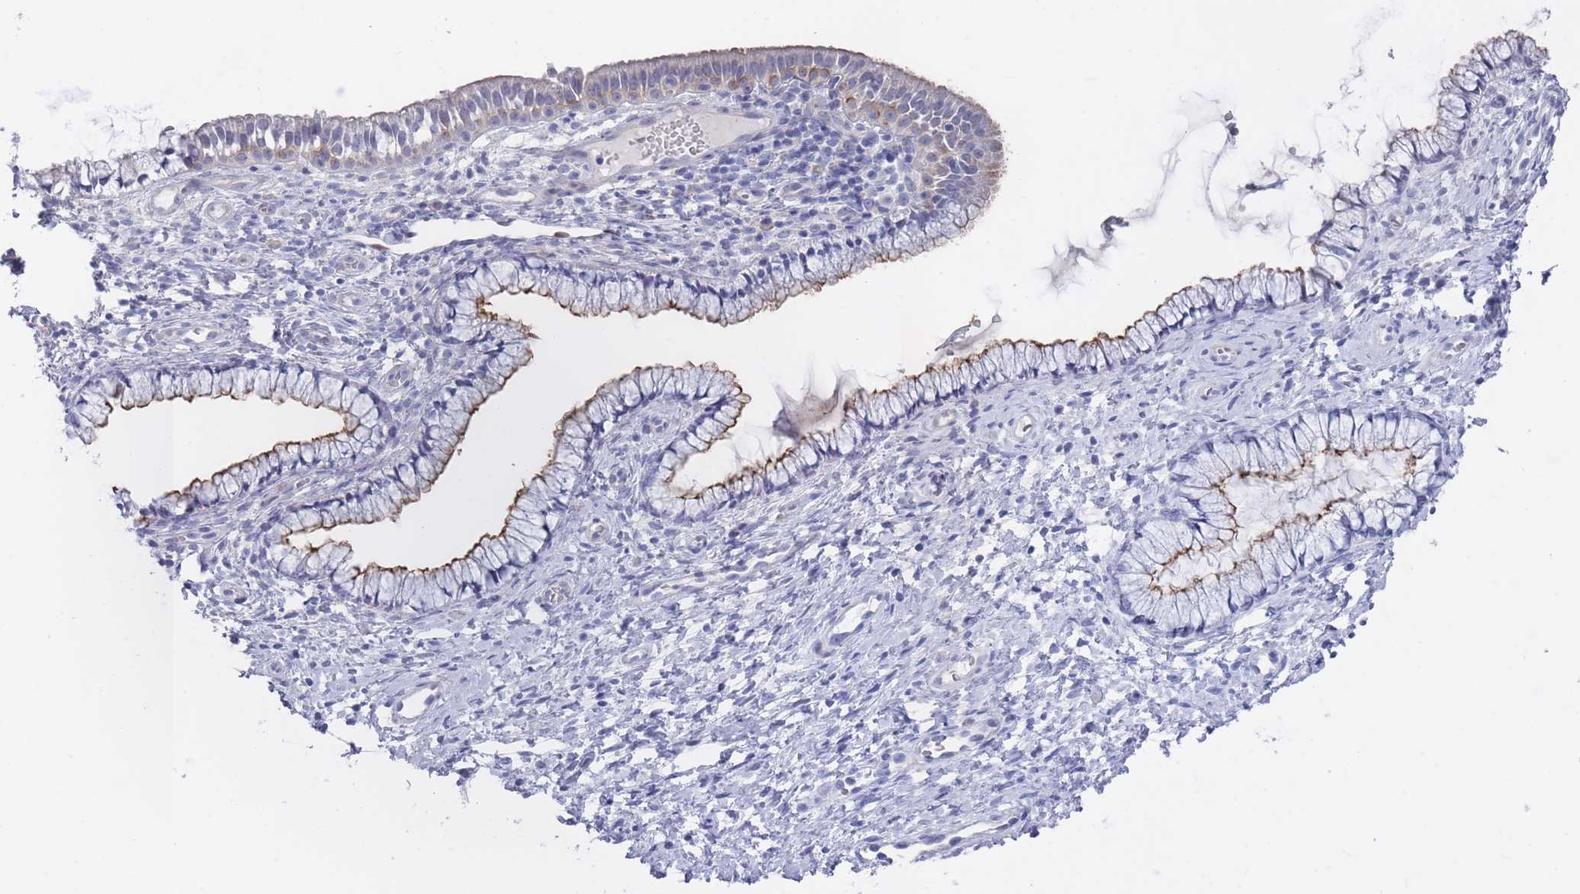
{"staining": {"intensity": "moderate", "quantity": "<25%", "location": "cytoplasmic/membranous"}, "tissue": "cervix", "cell_type": "Glandular cells", "image_type": "normal", "snomed": [{"axis": "morphology", "description": "Normal tissue, NOS"}, {"axis": "topography", "description": "Cervix"}], "caption": "Brown immunohistochemical staining in normal cervix exhibits moderate cytoplasmic/membranous positivity in approximately <25% of glandular cells.", "gene": "PIGU", "patient": {"sex": "female", "age": 36}}